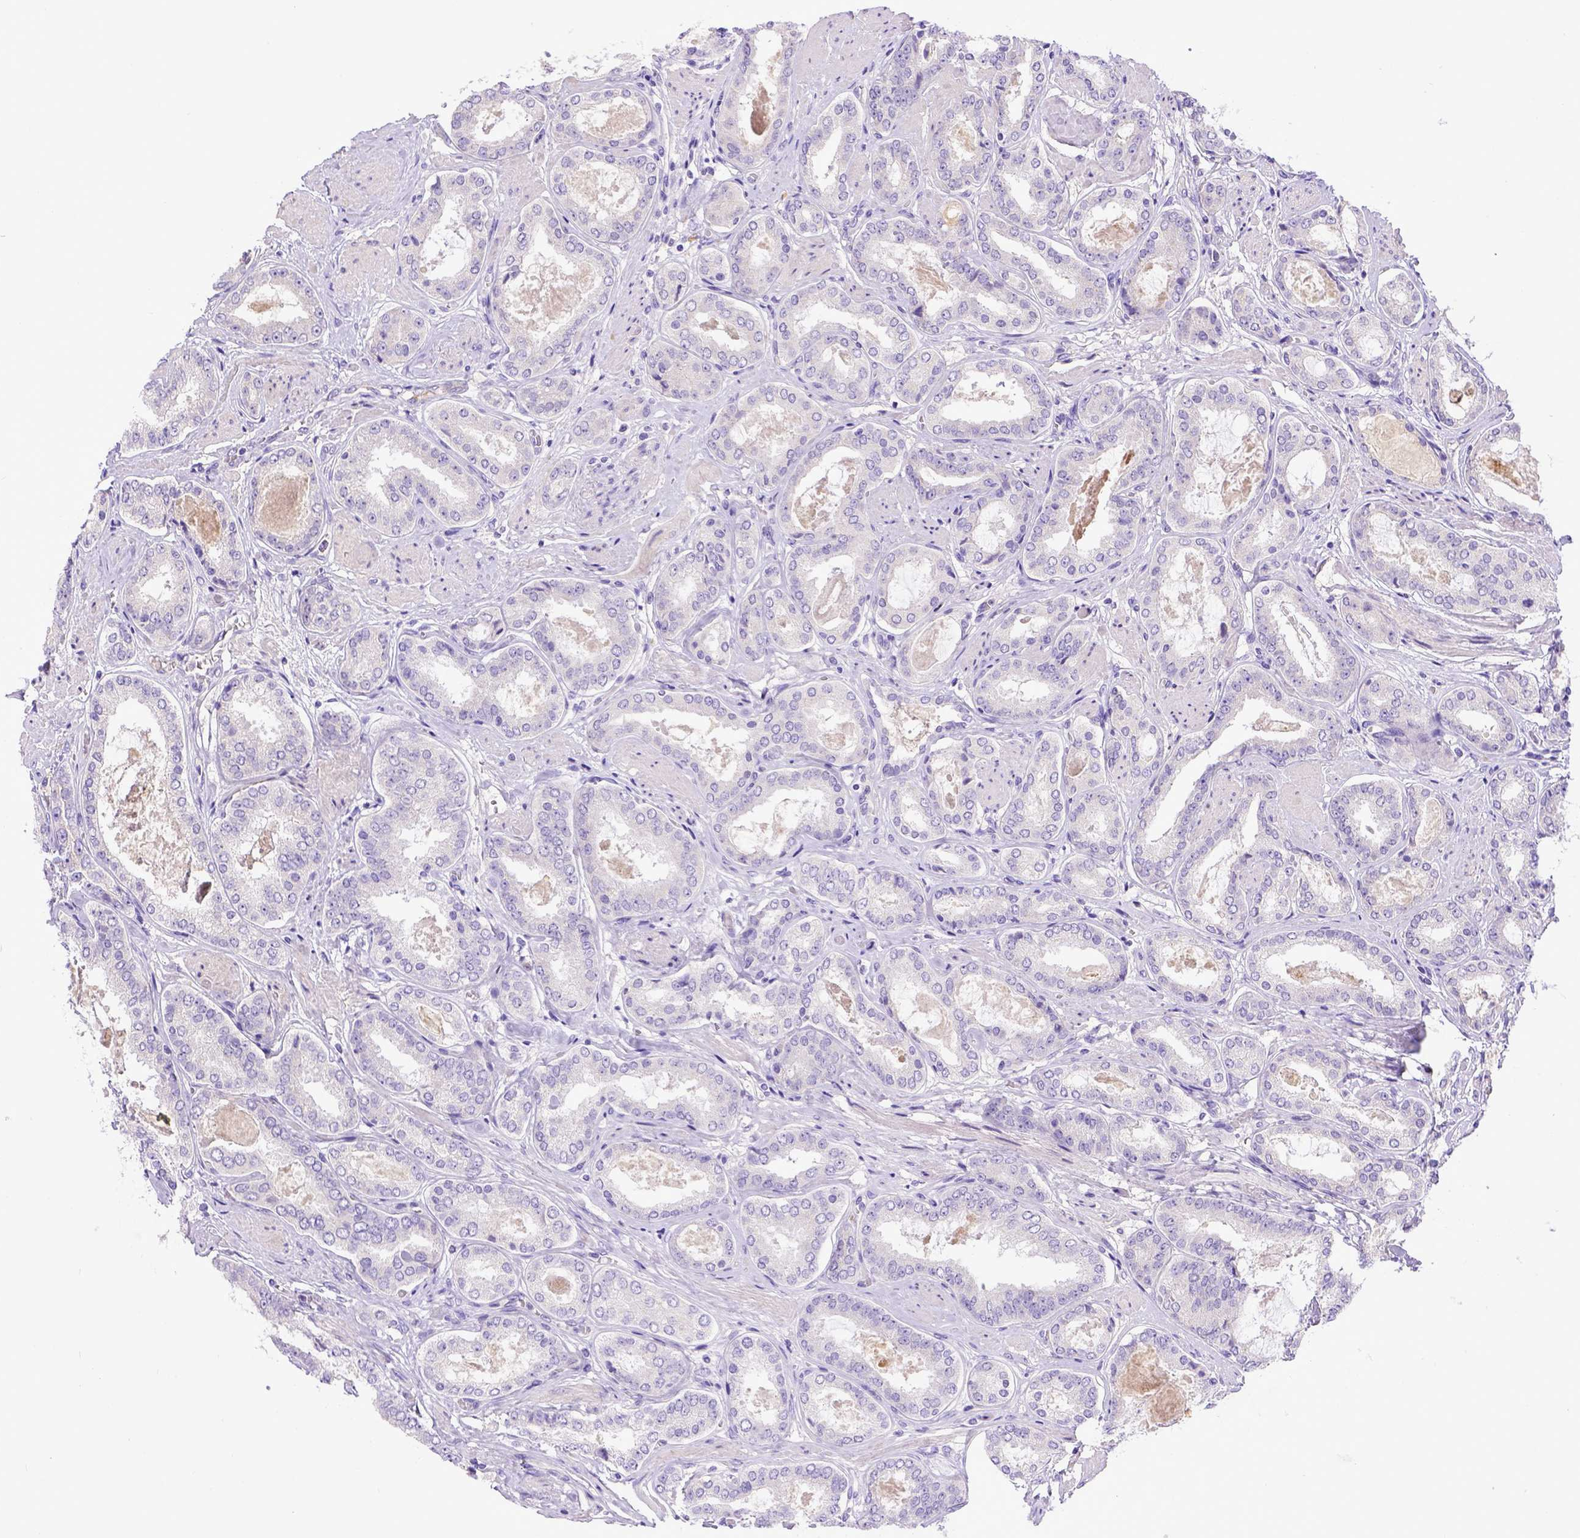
{"staining": {"intensity": "negative", "quantity": "none", "location": "none"}, "tissue": "prostate cancer", "cell_type": "Tumor cells", "image_type": "cancer", "snomed": [{"axis": "morphology", "description": "Adenocarcinoma, High grade"}, {"axis": "topography", "description": "Prostate"}], "caption": "Tumor cells show no significant staining in prostate cancer.", "gene": "CFAP300", "patient": {"sex": "male", "age": 63}}